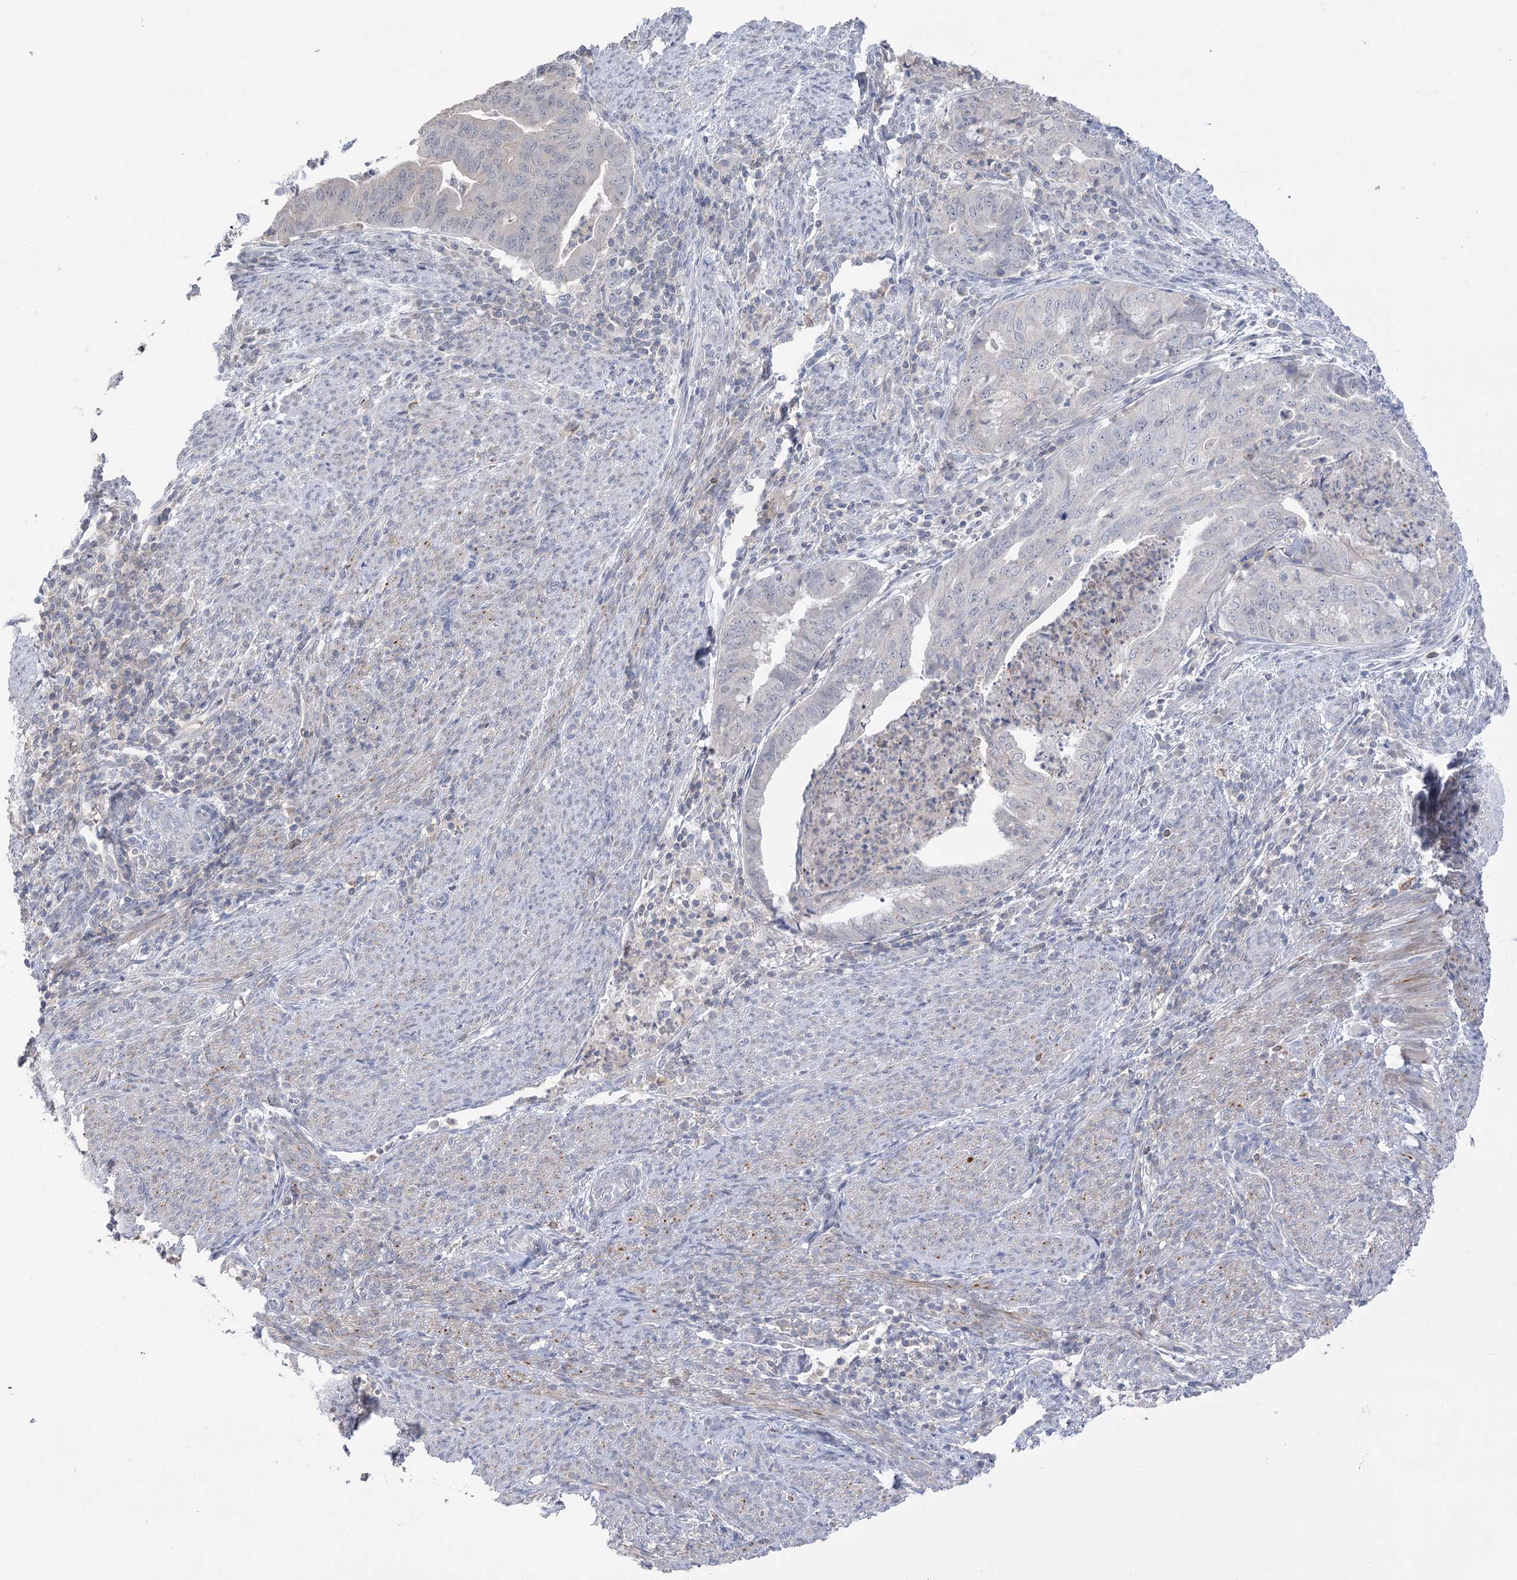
{"staining": {"intensity": "moderate", "quantity": "<25%", "location": "cytoplasmic/membranous"}, "tissue": "endometrial cancer", "cell_type": "Tumor cells", "image_type": "cancer", "snomed": [{"axis": "morphology", "description": "Adenocarcinoma, NOS"}, {"axis": "topography", "description": "Endometrium"}], "caption": "This micrograph shows endometrial cancer stained with immunohistochemistry to label a protein in brown. The cytoplasmic/membranous of tumor cells show moderate positivity for the protein. Nuclei are counter-stained blue.", "gene": "TRAF3IP1", "patient": {"sex": "female", "age": 79}}